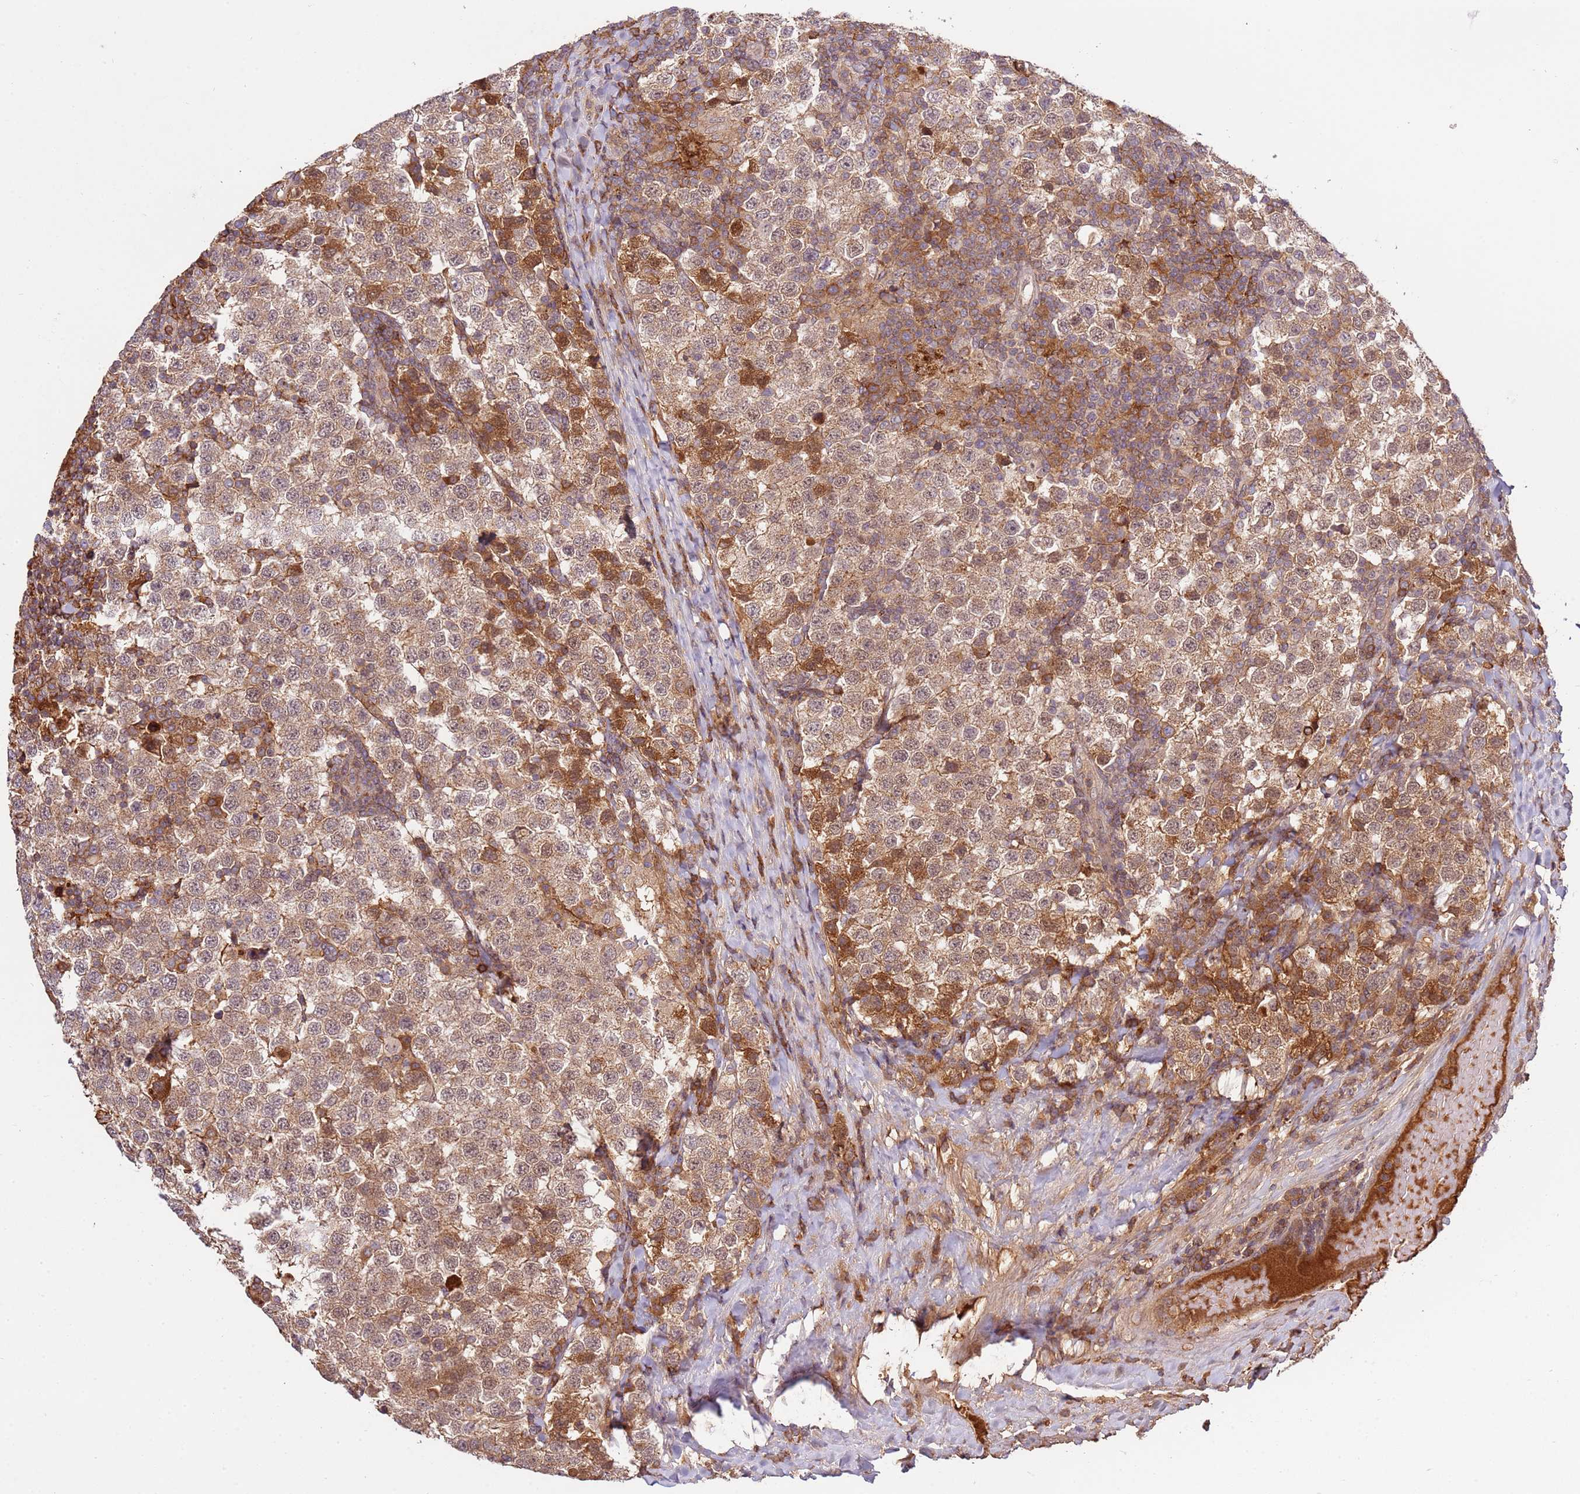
{"staining": {"intensity": "moderate", "quantity": ">75%", "location": "cytoplasmic/membranous,nuclear"}, "tissue": "testis cancer", "cell_type": "Tumor cells", "image_type": "cancer", "snomed": [{"axis": "morphology", "description": "Seminoma, NOS"}, {"axis": "topography", "description": "Testis"}], "caption": "Moderate cytoplasmic/membranous and nuclear protein positivity is seen in approximately >75% of tumor cells in seminoma (testis).", "gene": "ZNF624", "patient": {"sex": "male", "age": 34}}